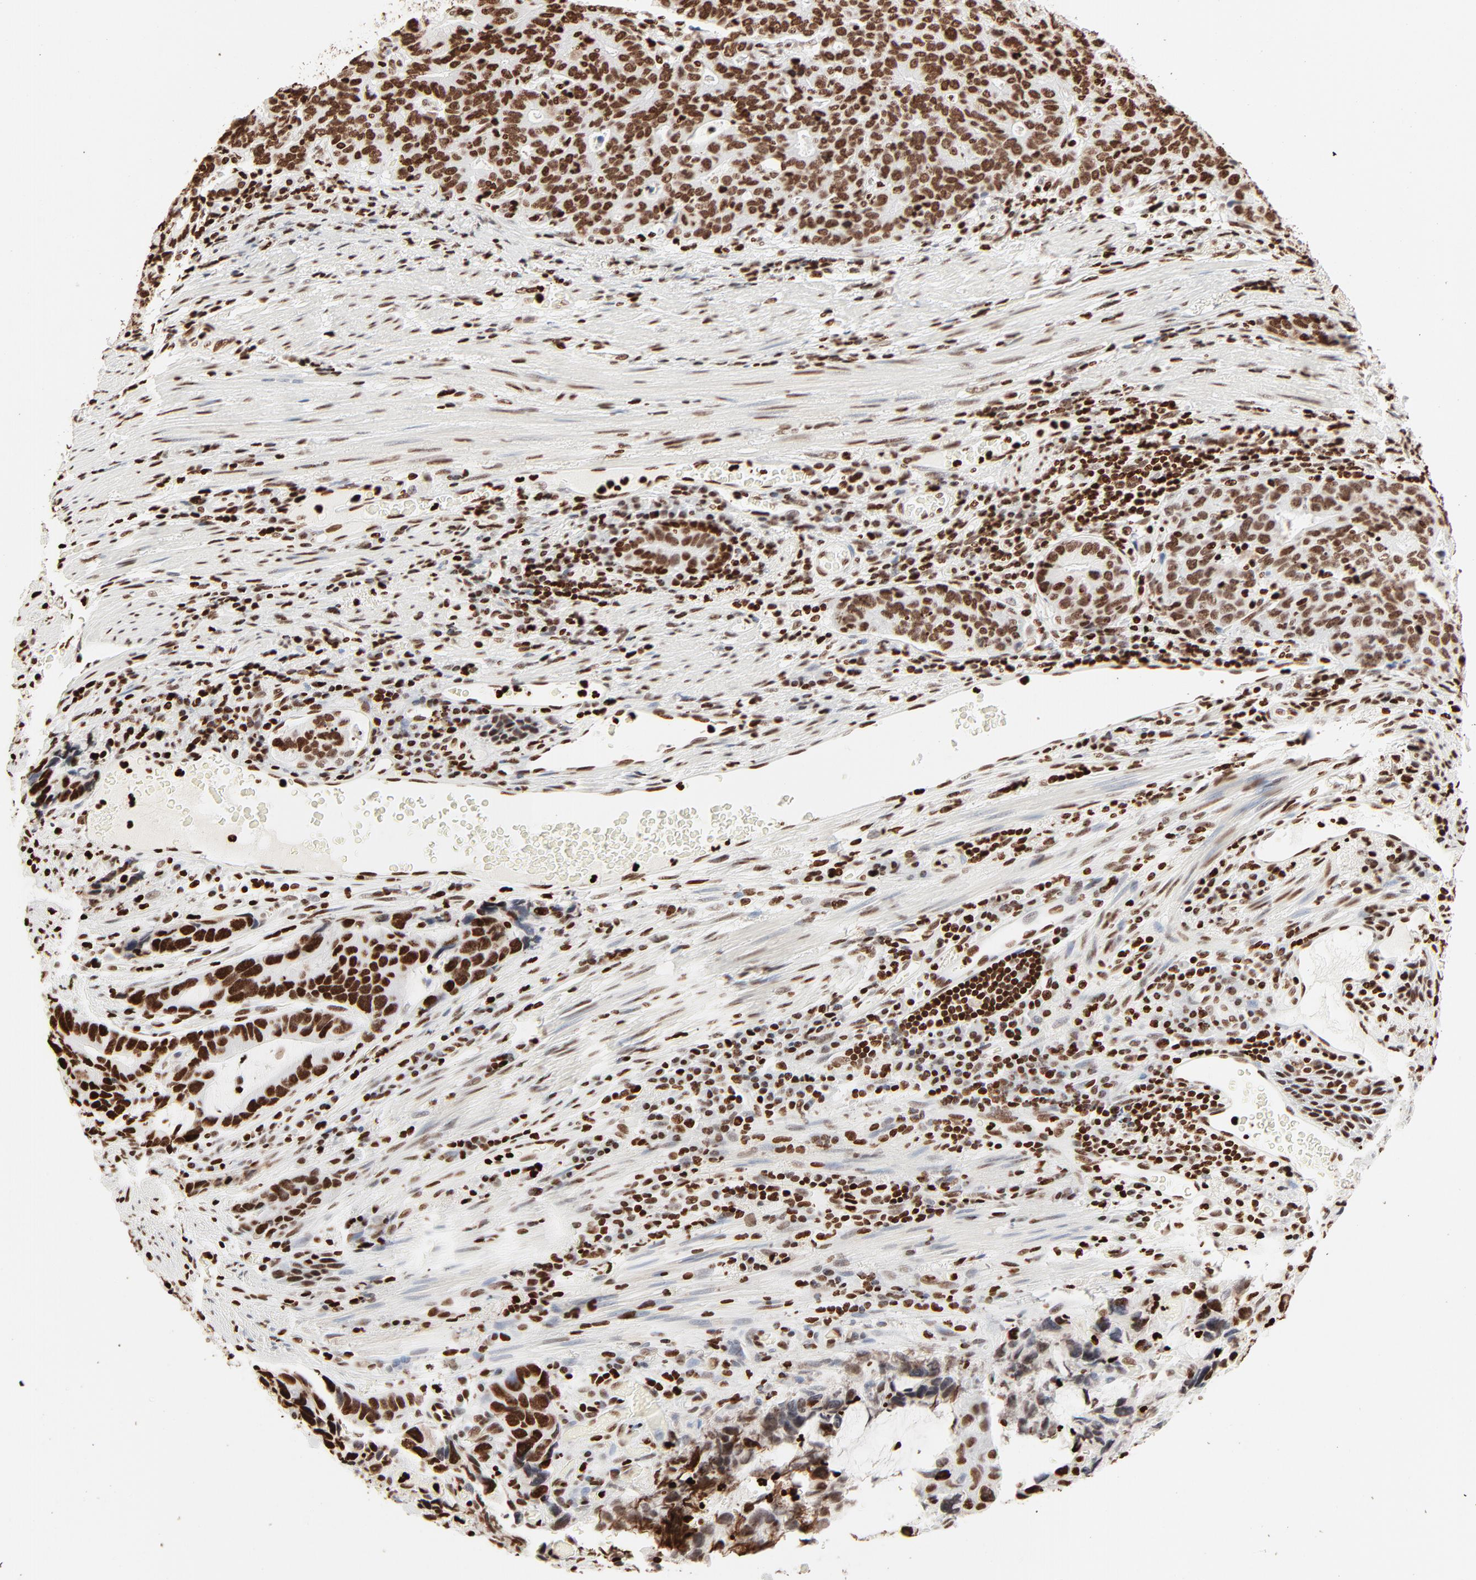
{"staining": {"intensity": "moderate", "quantity": ">75%", "location": "nuclear"}, "tissue": "stomach cancer", "cell_type": "Tumor cells", "image_type": "cancer", "snomed": [{"axis": "morphology", "description": "Adenocarcinoma, NOS"}, {"axis": "topography", "description": "Esophagus"}, {"axis": "topography", "description": "Stomach"}], "caption": "The immunohistochemical stain shows moderate nuclear positivity in tumor cells of adenocarcinoma (stomach) tissue.", "gene": "HMGB2", "patient": {"sex": "male", "age": 74}}